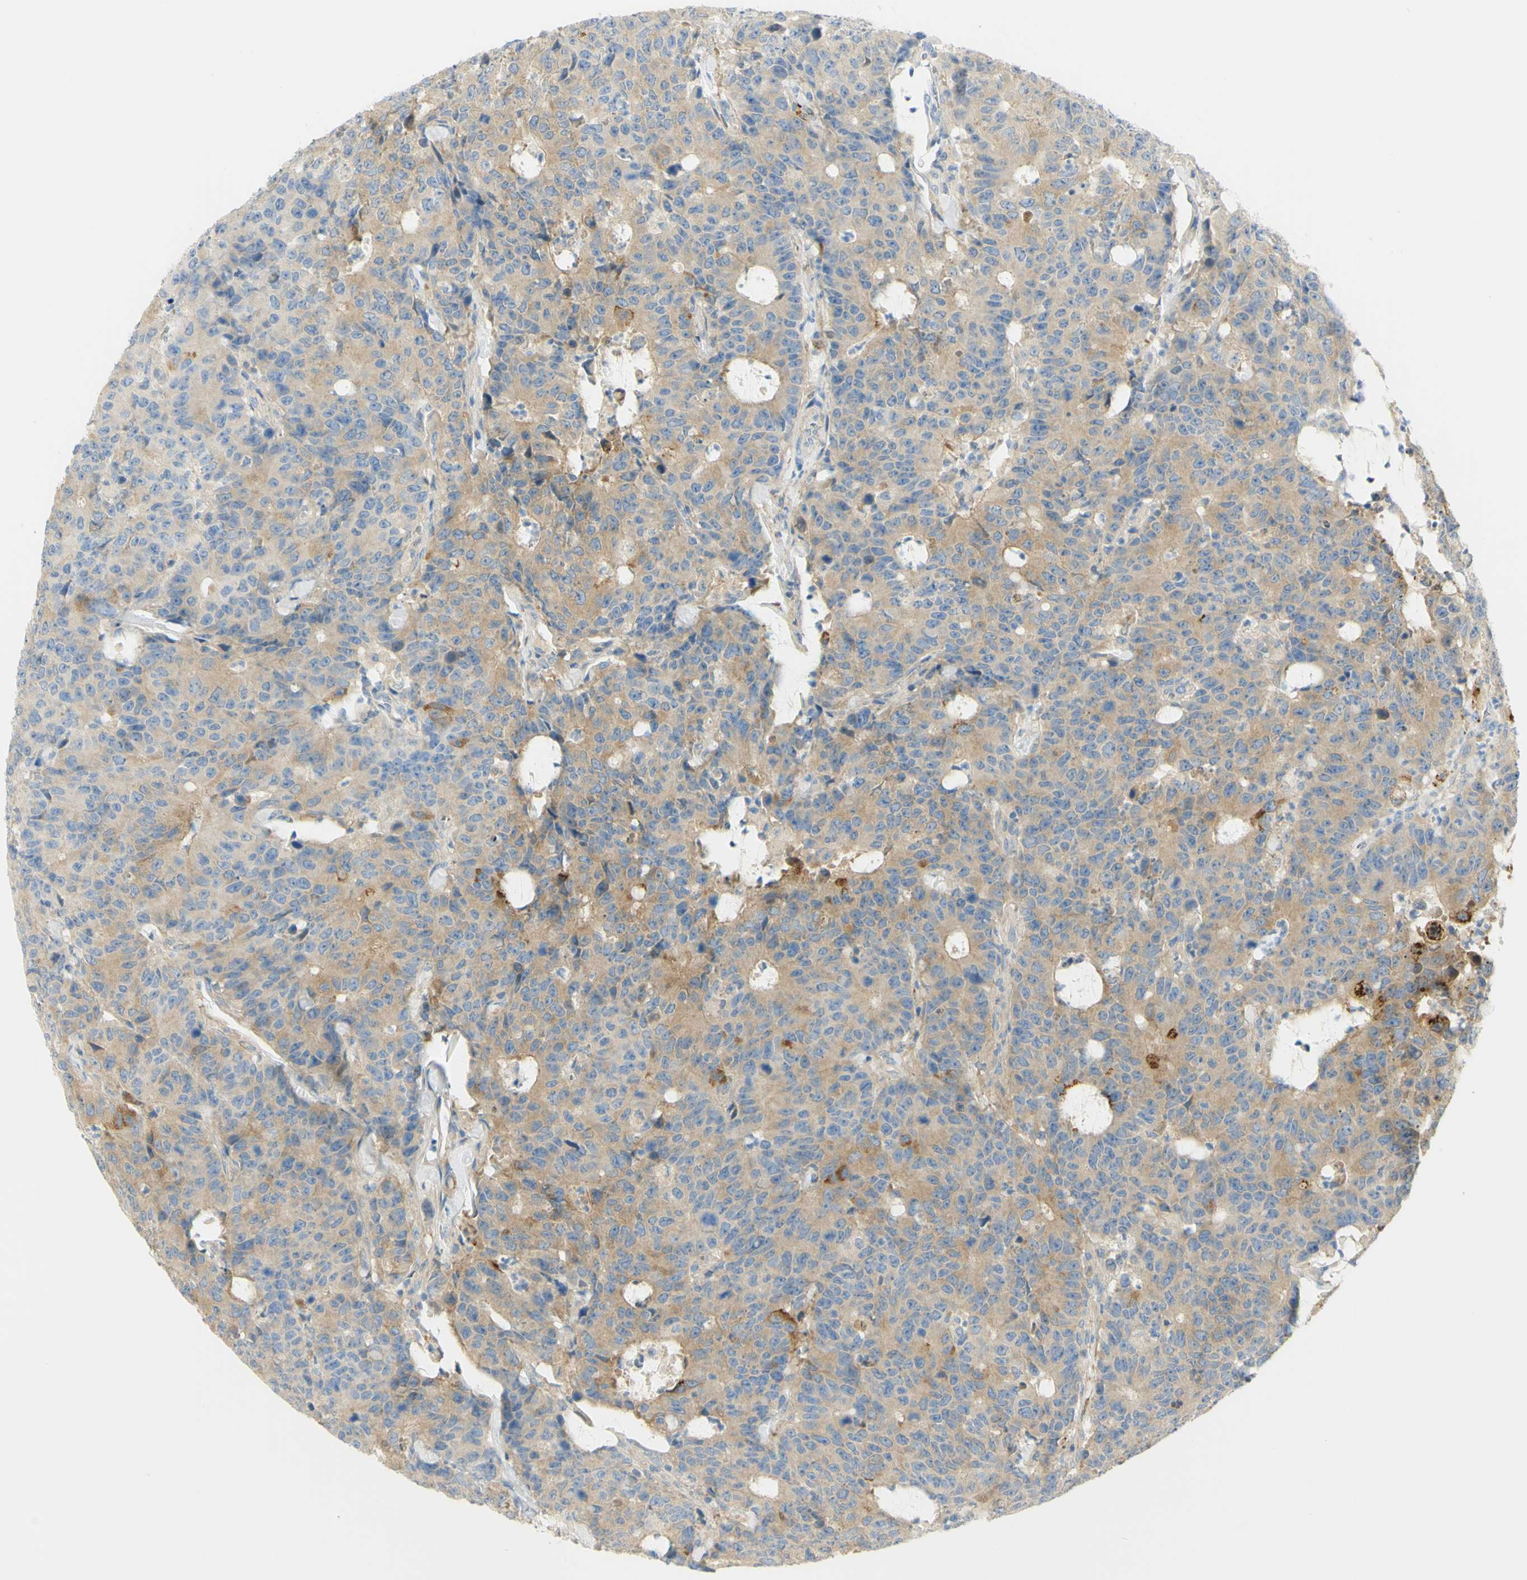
{"staining": {"intensity": "moderate", "quantity": "25%-75%", "location": "cytoplasmic/membranous"}, "tissue": "colorectal cancer", "cell_type": "Tumor cells", "image_type": "cancer", "snomed": [{"axis": "morphology", "description": "Adenocarcinoma, NOS"}, {"axis": "topography", "description": "Colon"}], "caption": "DAB immunohistochemical staining of colorectal cancer reveals moderate cytoplasmic/membranous protein staining in about 25%-75% of tumor cells. (IHC, brightfield microscopy, high magnification).", "gene": "GCNT3", "patient": {"sex": "female", "age": 86}}